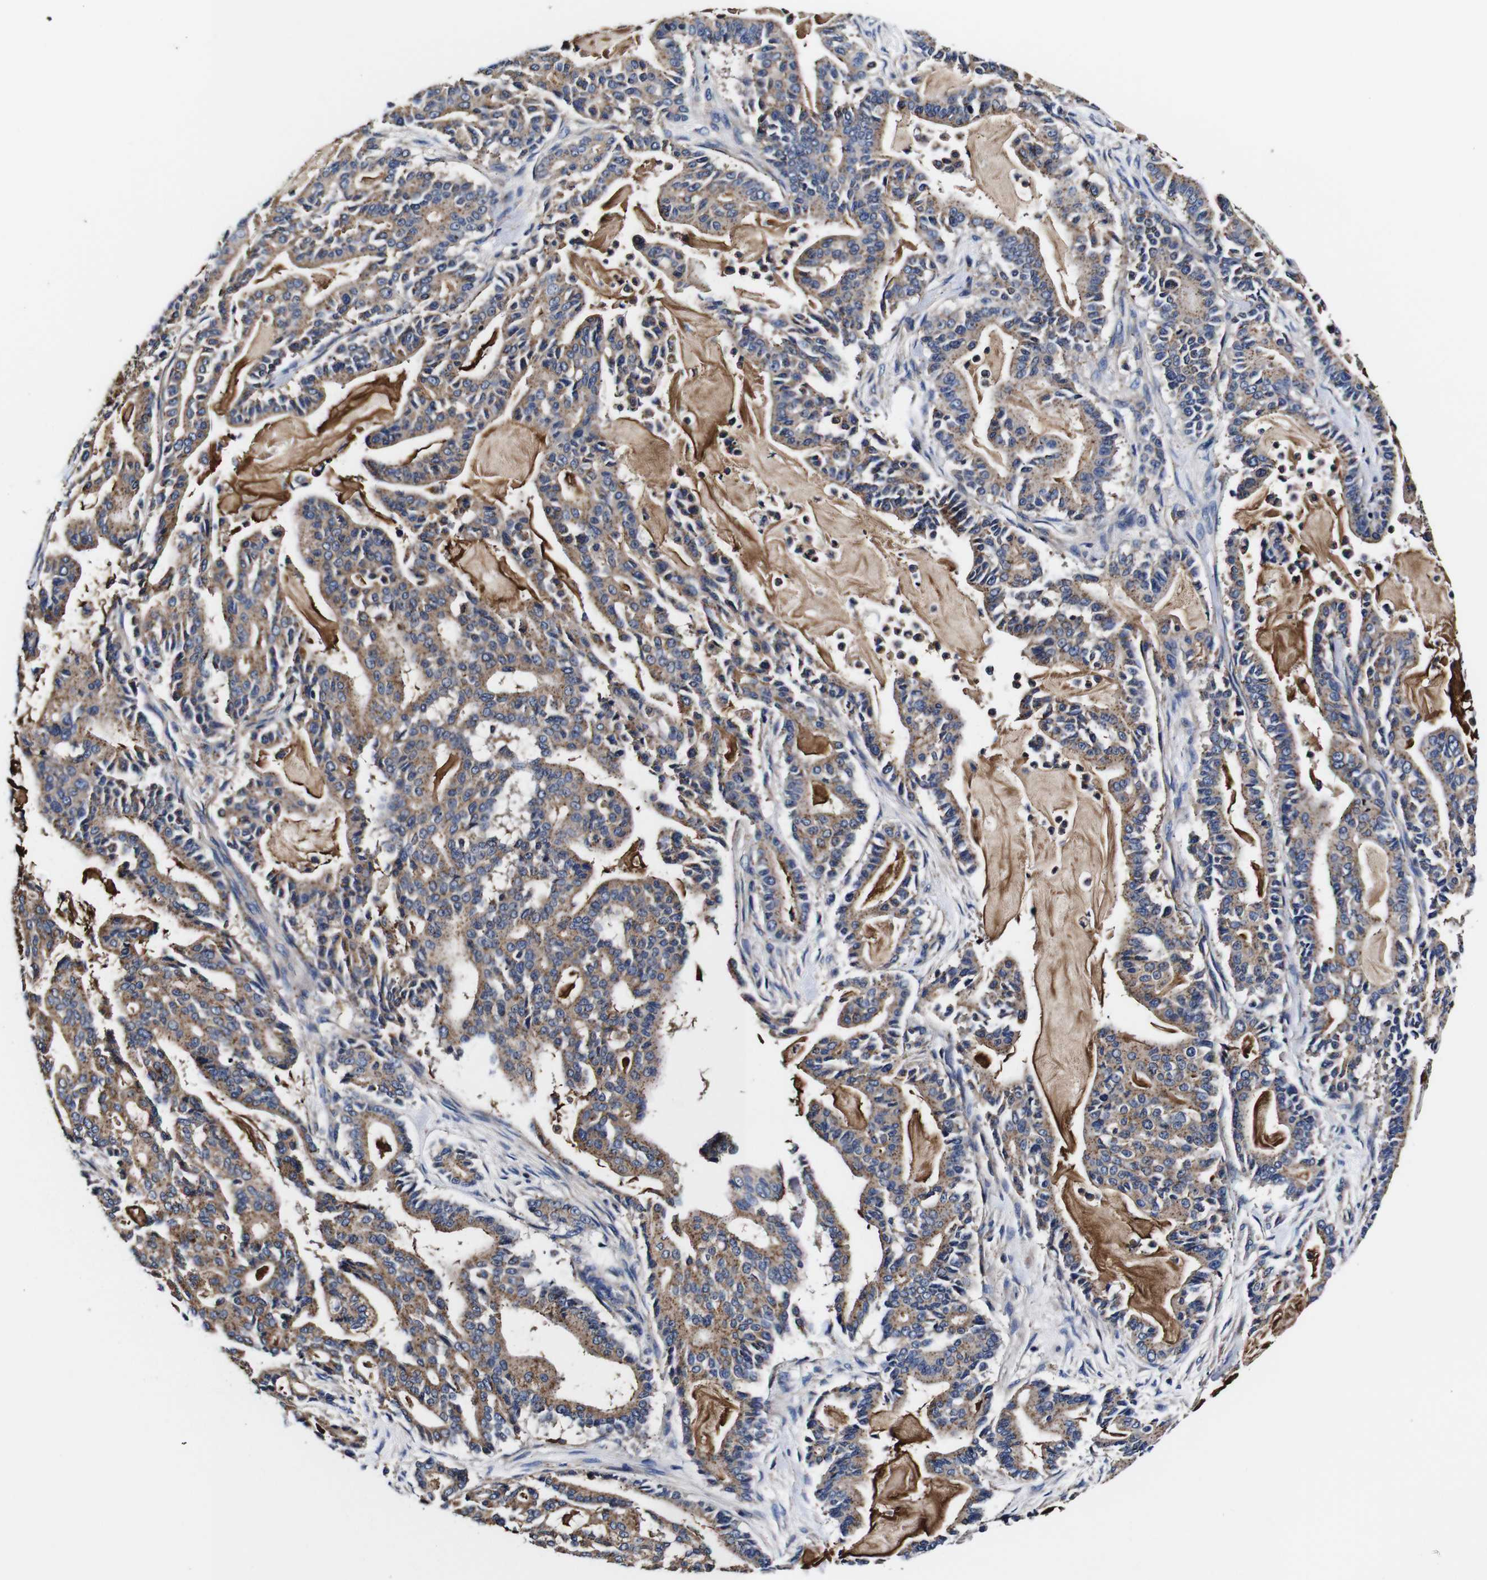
{"staining": {"intensity": "moderate", "quantity": ">75%", "location": "cytoplasmic/membranous"}, "tissue": "pancreatic cancer", "cell_type": "Tumor cells", "image_type": "cancer", "snomed": [{"axis": "morphology", "description": "Adenocarcinoma, NOS"}, {"axis": "topography", "description": "Pancreas"}], "caption": "Immunohistochemical staining of human pancreatic adenocarcinoma reveals medium levels of moderate cytoplasmic/membranous positivity in about >75% of tumor cells. (DAB (3,3'-diaminobenzidine) = brown stain, brightfield microscopy at high magnification).", "gene": "PDCD6IP", "patient": {"sex": "male", "age": 63}}